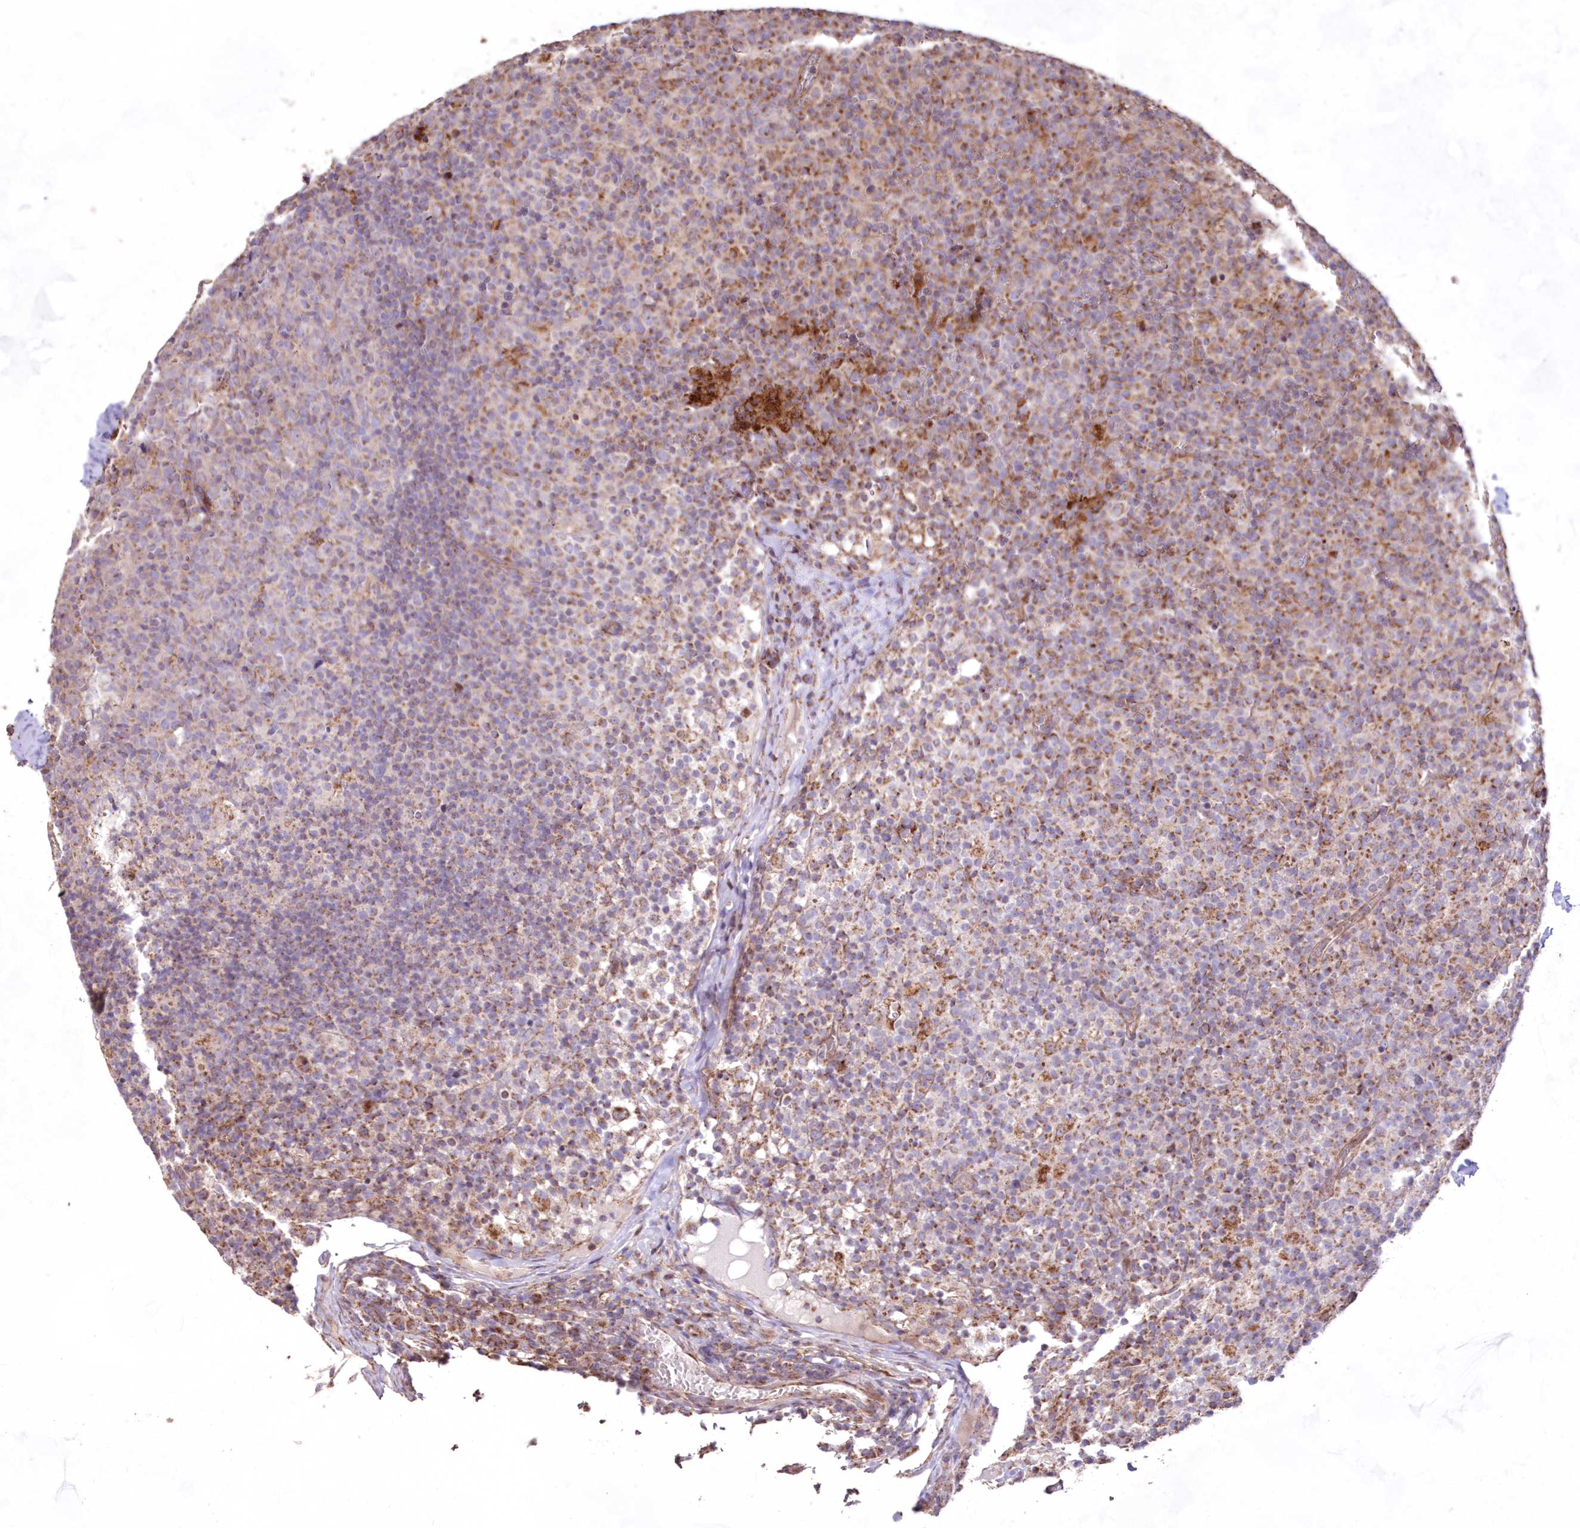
{"staining": {"intensity": "negative", "quantity": "none", "location": "none"}, "tissue": "lymph node", "cell_type": "Germinal center cells", "image_type": "normal", "snomed": [{"axis": "morphology", "description": "Normal tissue, NOS"}, {"axis": "morphology", "description": "Inflammation, NOS"}, {"axis": "topography", "description": "Lymph node"}], "caption": "An image of human lymph node is negative for staining in germinal center cells. The staining is performed using DAB brown chromogen with nuclei counter-stained in using hematoxylin.", "gene": "HADHB", "patient": {"sex": "male", "age": 55}}